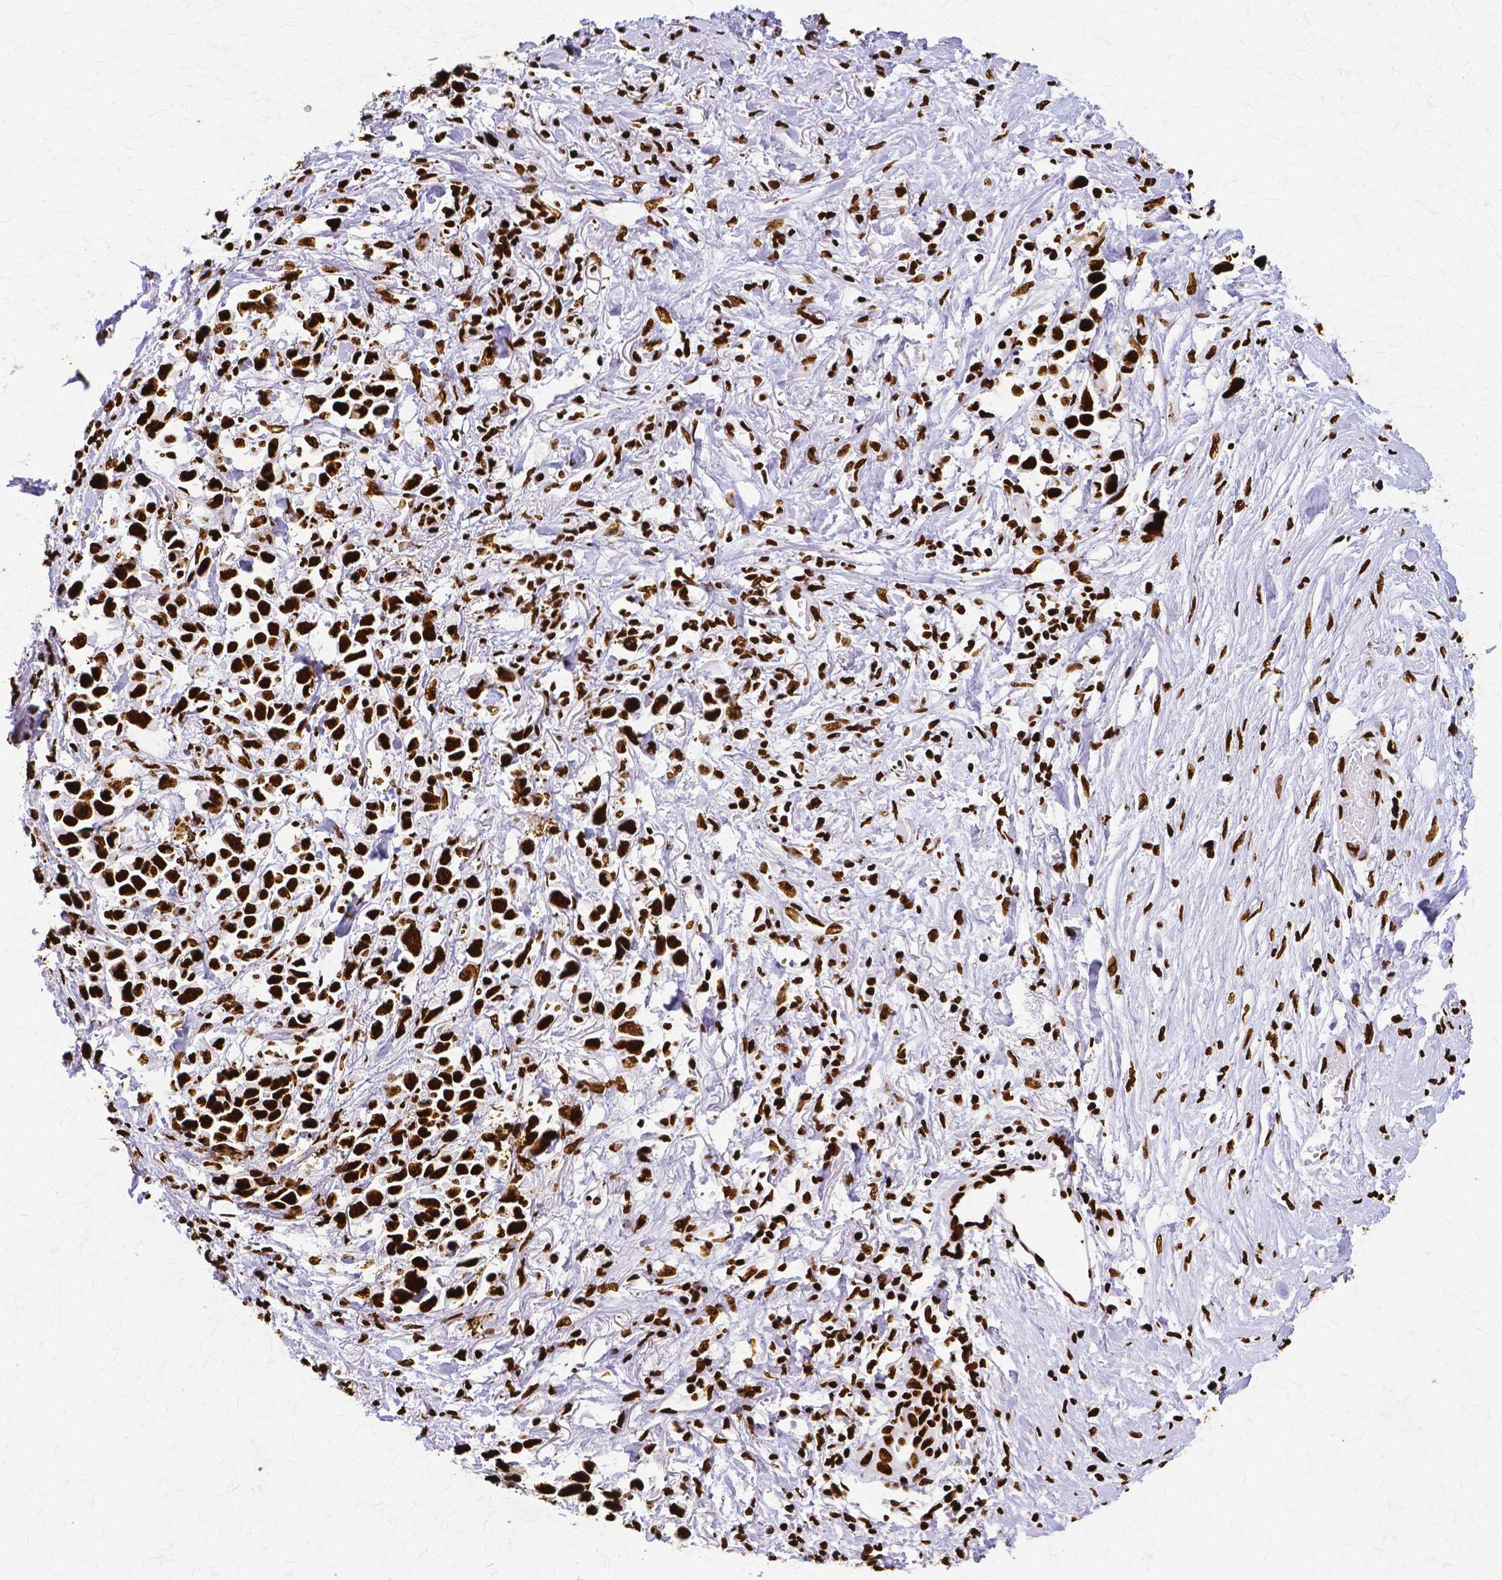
{"staining": {"intensity": "strong", "quantity": ">75%", "location": "nuclear"}, "tissue": "stomach cancer", "cell_type": "Tumor cells", "image_type": "cancer", "snomed": [{"axis": "morphology", "description": "Adenocarcinoma, NOS"}, {"axis": "topography", "description": "Stomach"}], "caption": "Immunohistochemical staining of human stomach cancer shows high levels of strong nuclear protein staining in about >75% of tumor cells.", "gene": "SFPQ", "patient": {"sex": "female", "age": 81}}